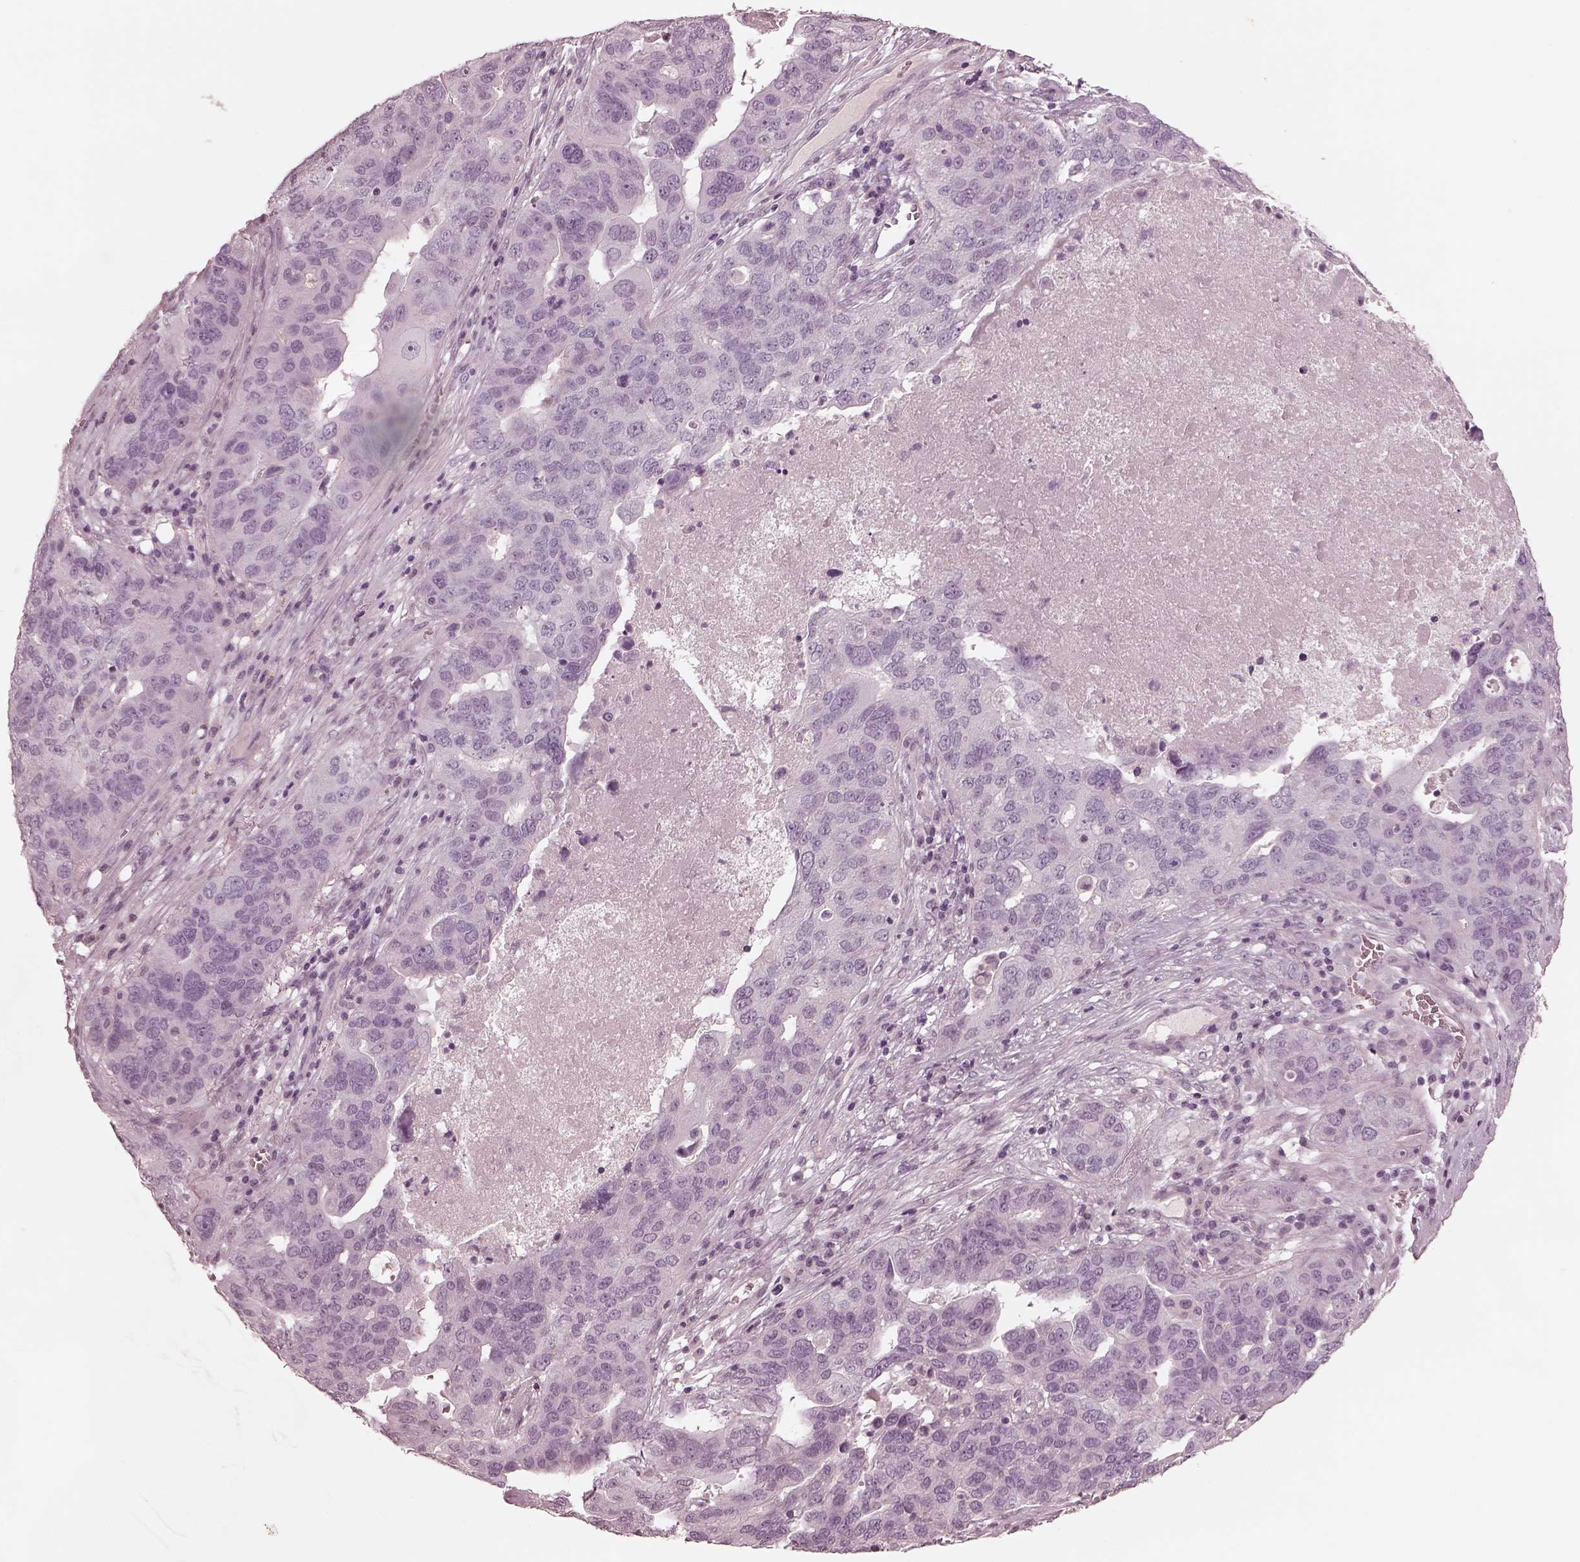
{"staining": {"intensity": "negative", "quantity": "none", "location": "none"}, "tissue": "ovarian cancer", "cell_type": "Tumor cells", "image_type": "cancer", "snomed": [{"axis": "morphology", "description": "Carcinoma, endometroid"}, {"axis": "topography", "description": "Soft tissue"}, {"axis": "topography", "description": "Ovary"}], "caption": "Protein analysis of ovarian cancer shows no significant staining in tumor cells. (DAB (3,3'-diaminobenzidine) IHC, high magnification).", "gene": "ADRB3", "patient": {"sex": "female", "age": 52}}